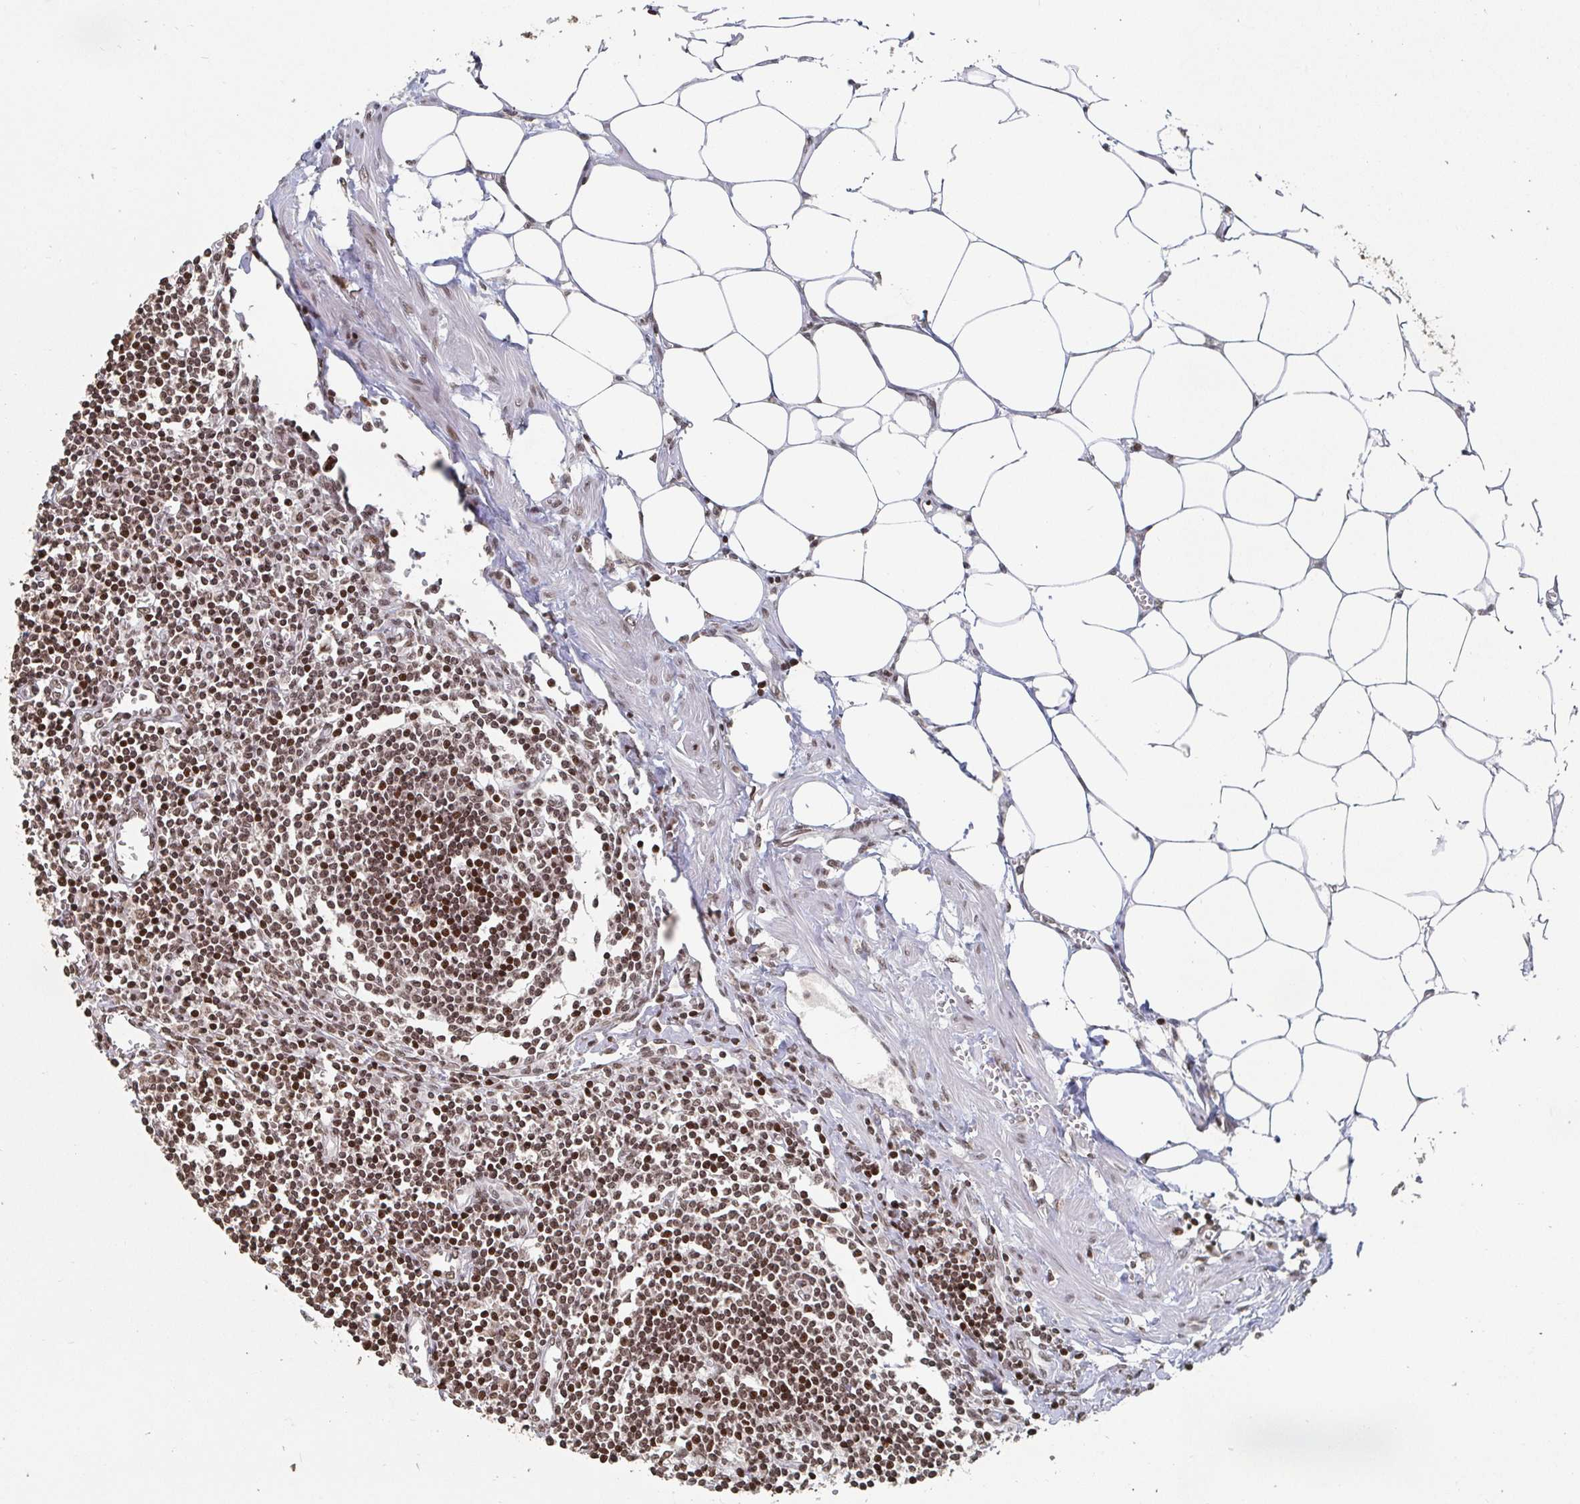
{"staining": {"intensity": "moderate", "quantity": ">75%", "location": "nuclear"}, "tissue": "lymph node", "cell_type": "Germinal center cells", "image_type": "normal", "snomed": [{"axis": "morphology", "description": "Normal tissue, NOS"}, {"axis": "topography", "description": "Lymph node"}], "caption": "Immunohistochemistry staining of unremarkable lymph node, which displays medium levels of moderate nuclear staining in approximately >75% of germinal center cells indicating moderate nuclear protein positivity. The staining was performed using DAB (brown) for protein detection and nuclei were counterstained in hematoxylin (blue).", "gene": "ZDHHC12", "patient": {"sex": "male", "age": 66}}